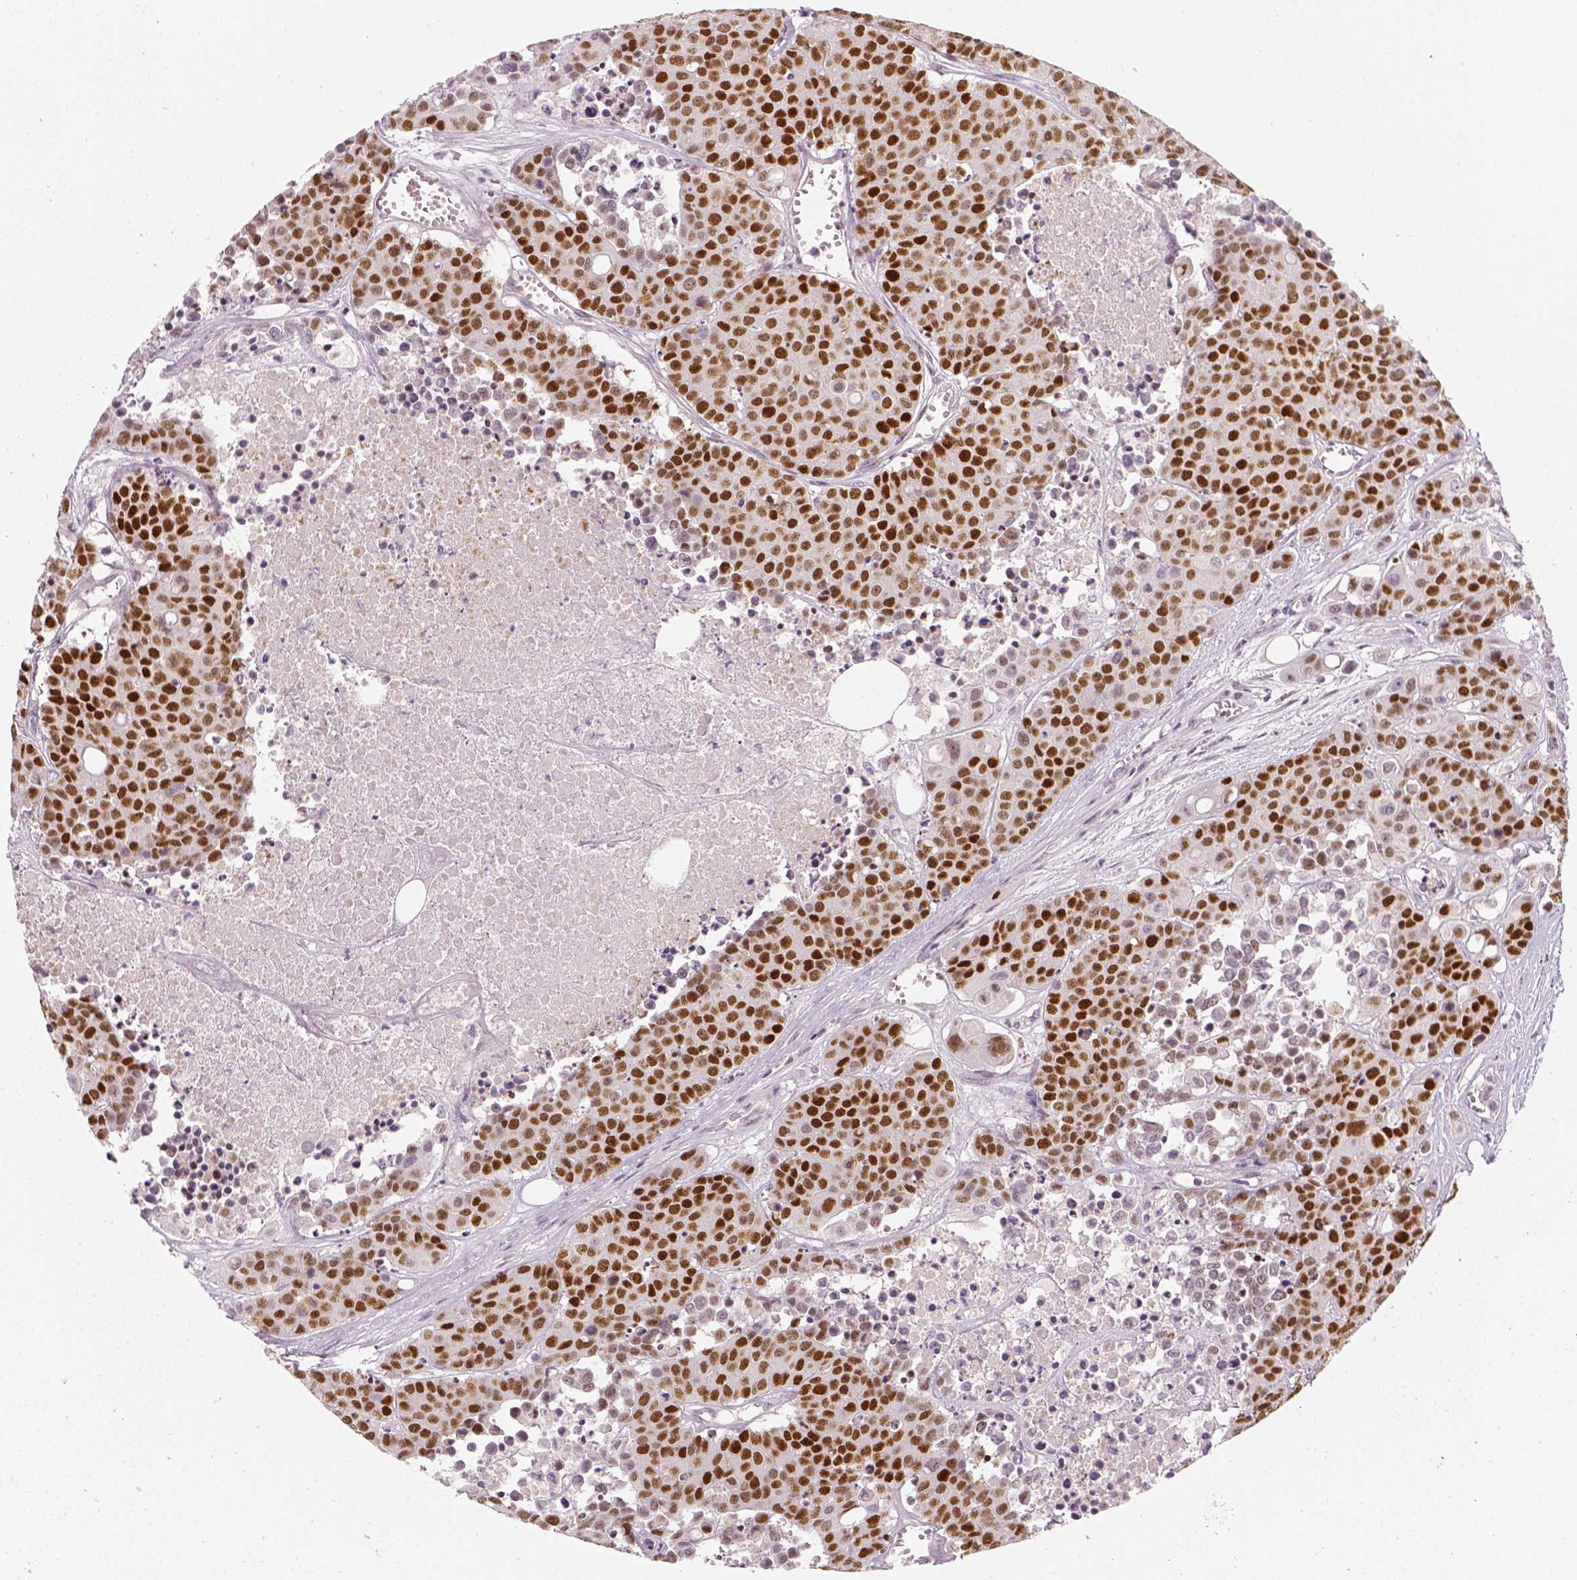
{"staining": {"intensity": "strong", "quantity": ">75%", "location": "nuclear"}, "tissue": "carcinoid", "cell_type": "Tumor cells", "image_type": "cancer", "snomed": [{"axis": "morphology", "description": "Carcinoid, malignant, NOS"}, {"axis": "topography", "description": "Colon"}], "caption": "Immunohistochemical staining of malignant carcinoid demonstrates strong nuclear protein positivity in about >75% of tumor cells.", "gene": "TP53", "patient": {"sex": "male", "age": 81}}